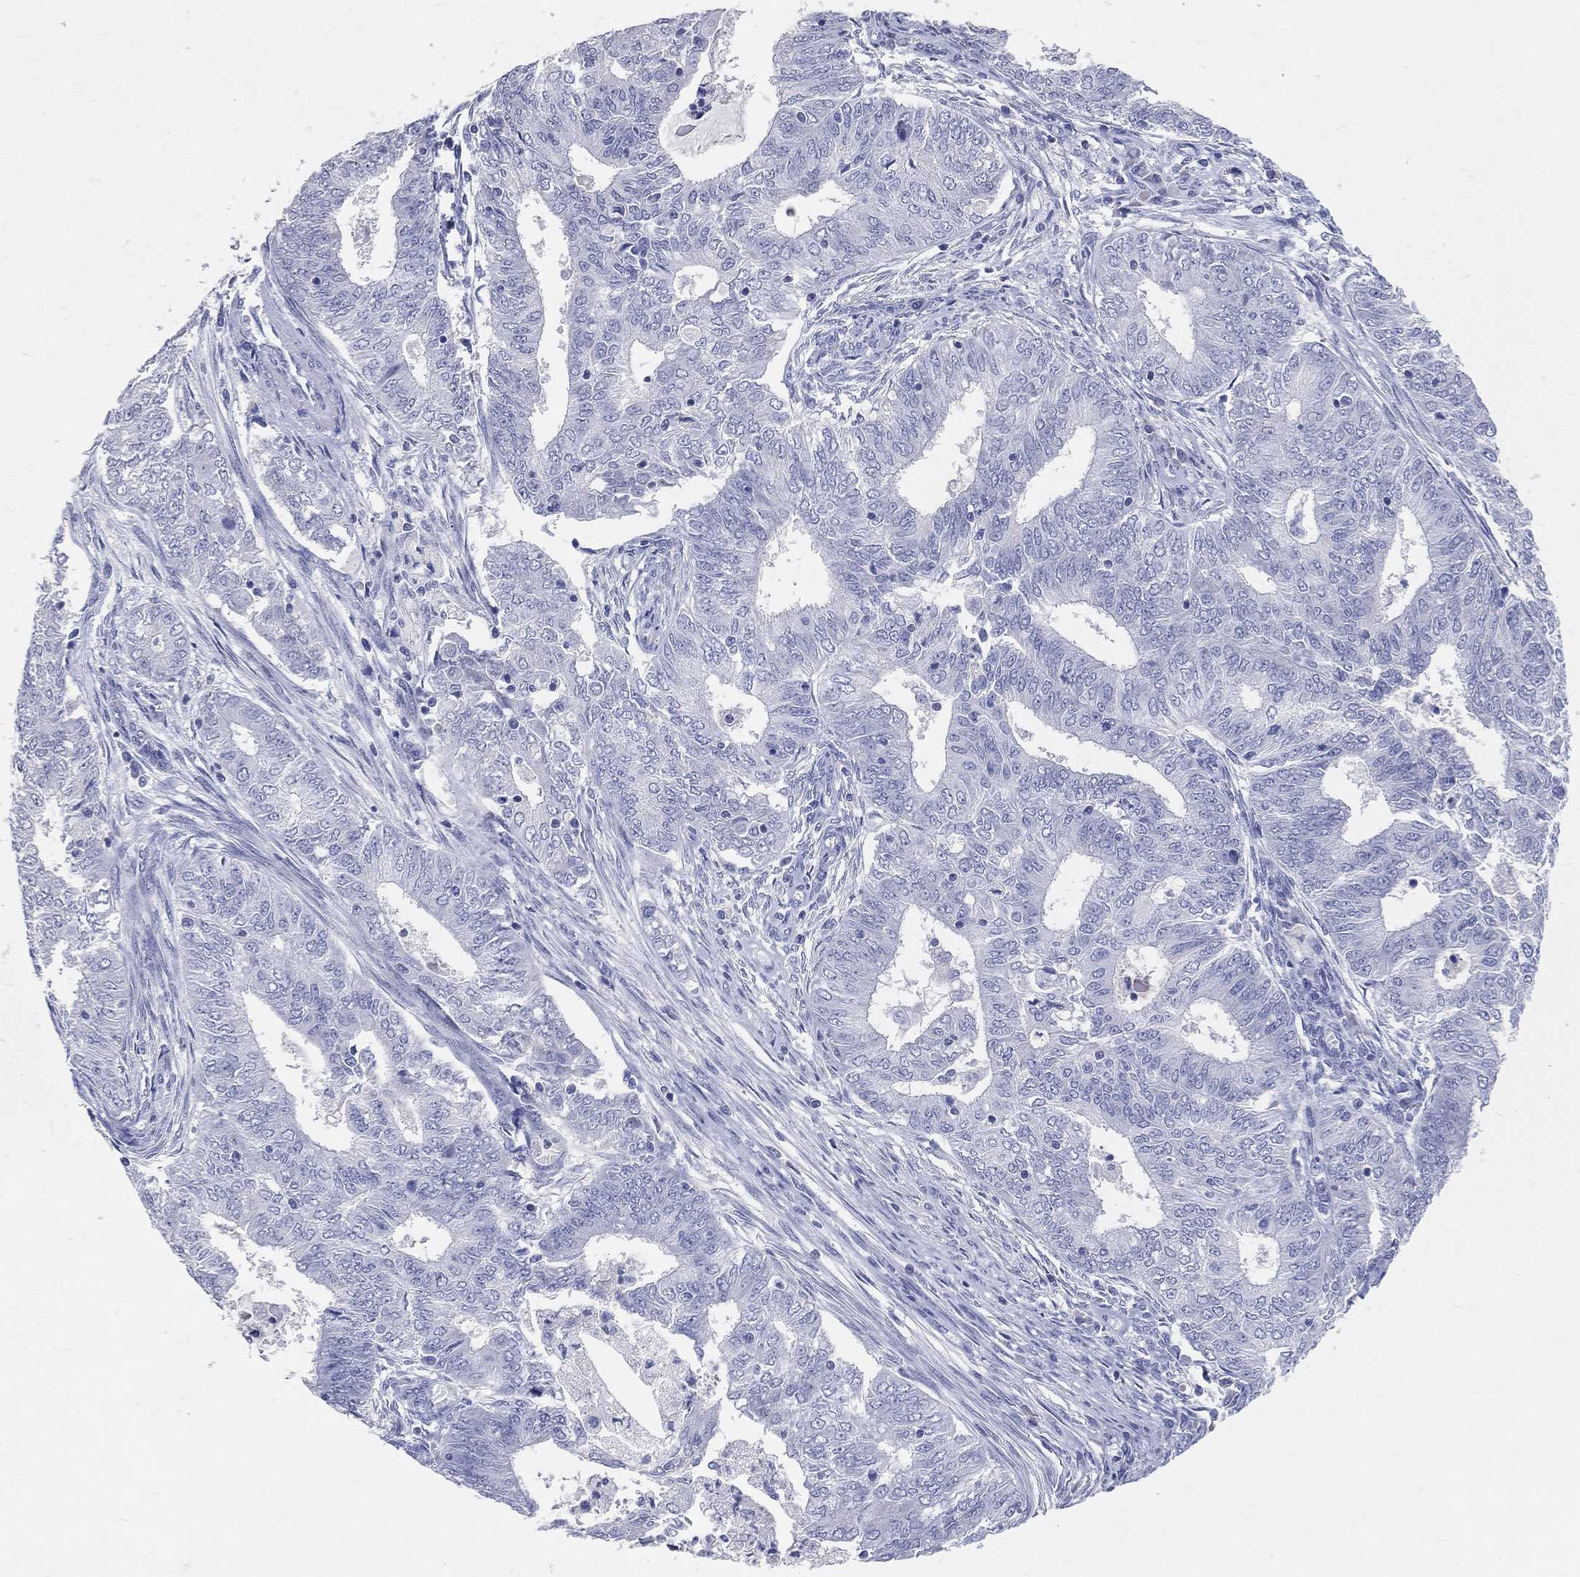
{"staining": {"intensity": "negative", "quantity": "none", "location": "none"}, "tissue": "endometrial cancer", "cell_type": "Tumor cells", "image_type": "cancer", "snomed": [{"axis": "morphology", "description": "Adenocarcinoma, NOS"}, {"axis": "topography", "description": "Endometrium"}], "caption": "Immunohistochemistry (IHC) of human endometrial adenocarcinoma exhibits no expression in tumor cells.", "gene": "LAT", "patient": {"sex": "female", "age": 62}}